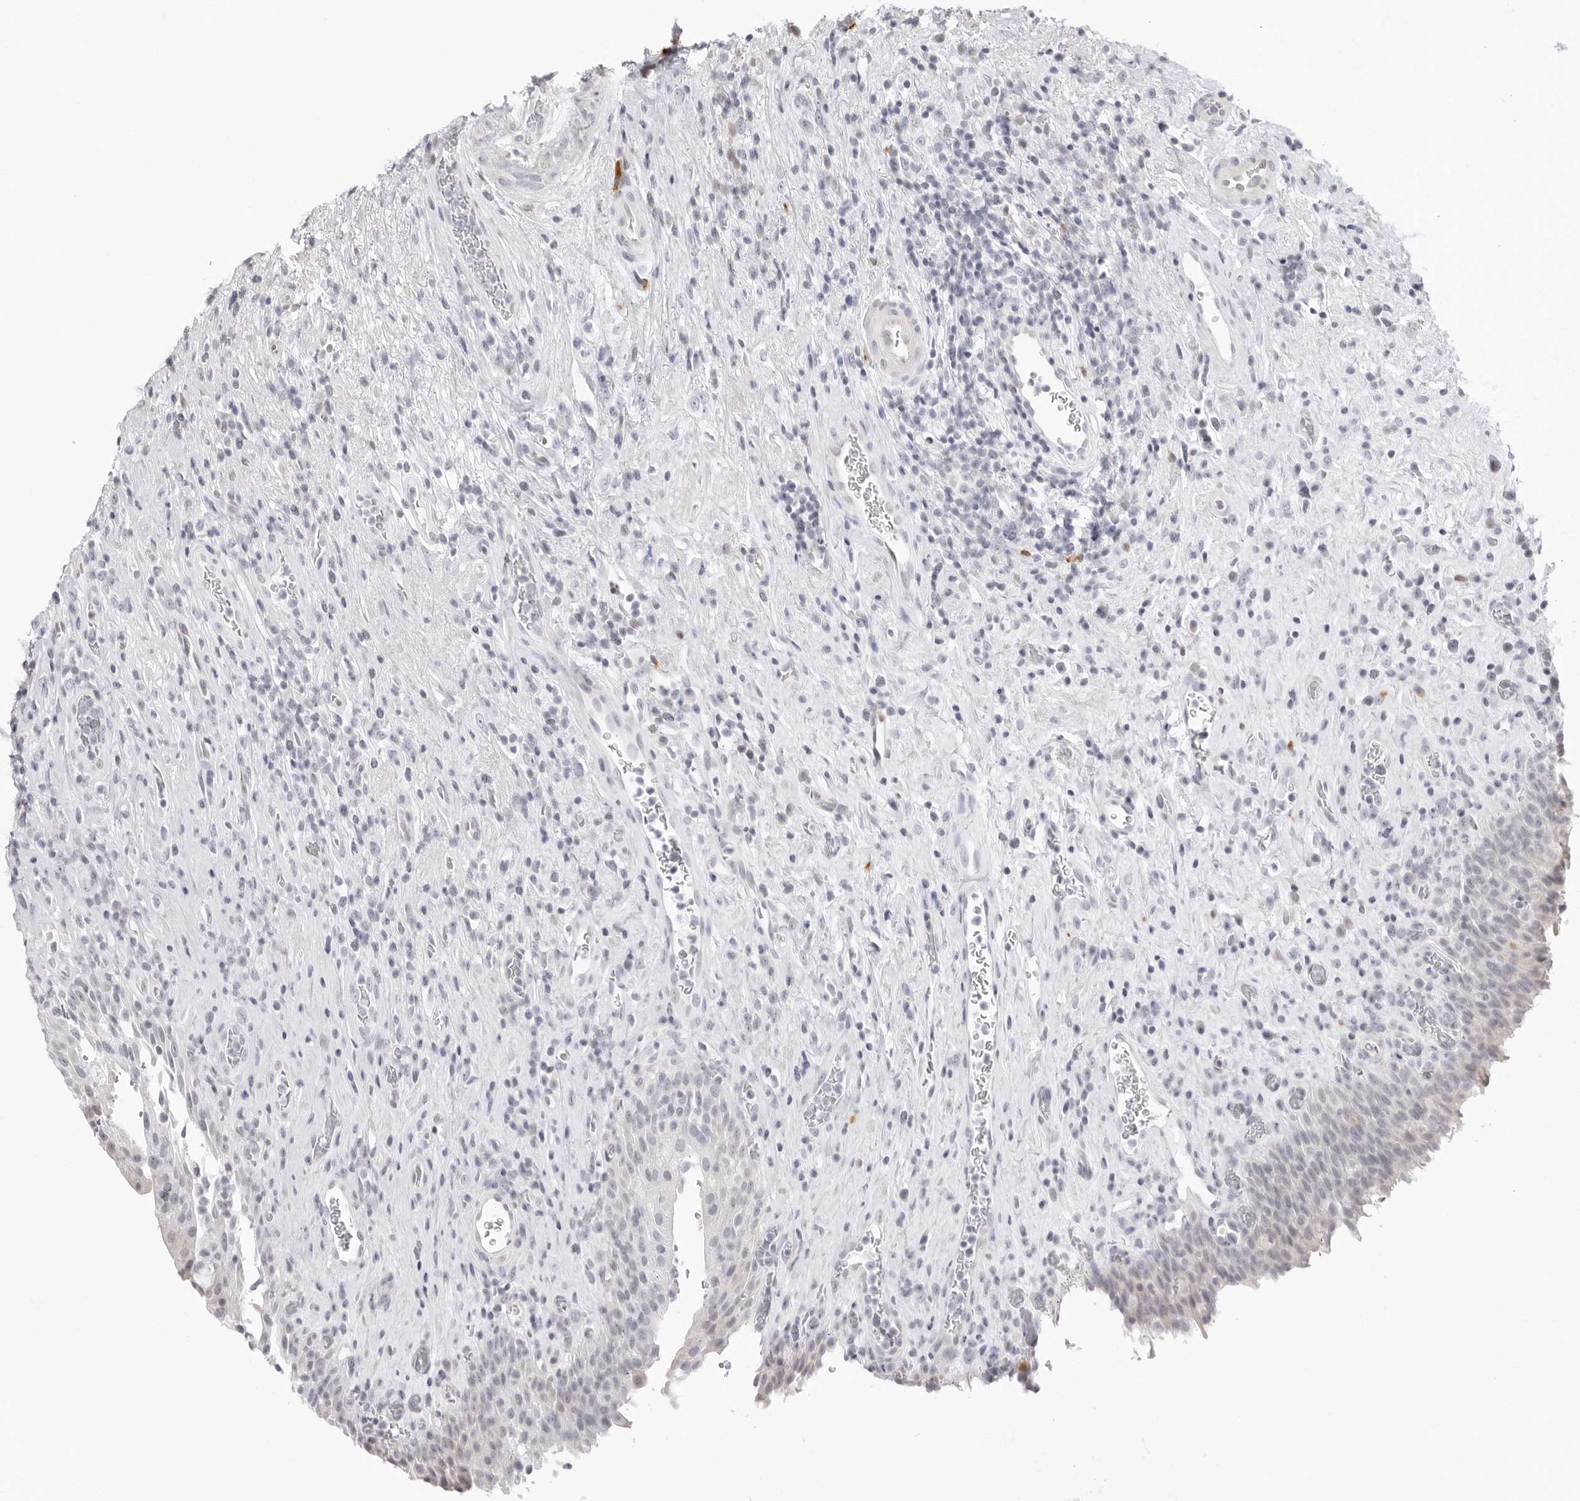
{"staining": {"intensity": "negative", "quantity": "none", "location": "none"}, "tissue": "urinary bladder", "cell_type": "Urothelial cells", "image_type": "normal", "snomed": [{"axis": "morphology", "description": "Normal tissue, NOS"}, {"axis": "morphology", "description": "Inflammation, NOS"}, {"axis": "topography", "description": "Urinary bladder"}], "caption": "This micrograph is of unremarkable urinary bladder stained with immunohistochemistry (IHC) to label a protein in brown with the nuclei are counter-stained blue. There is no positivity in urothelial cells.", "gene": "FDPS", "patient": {"sex": "female", "age": 75}}